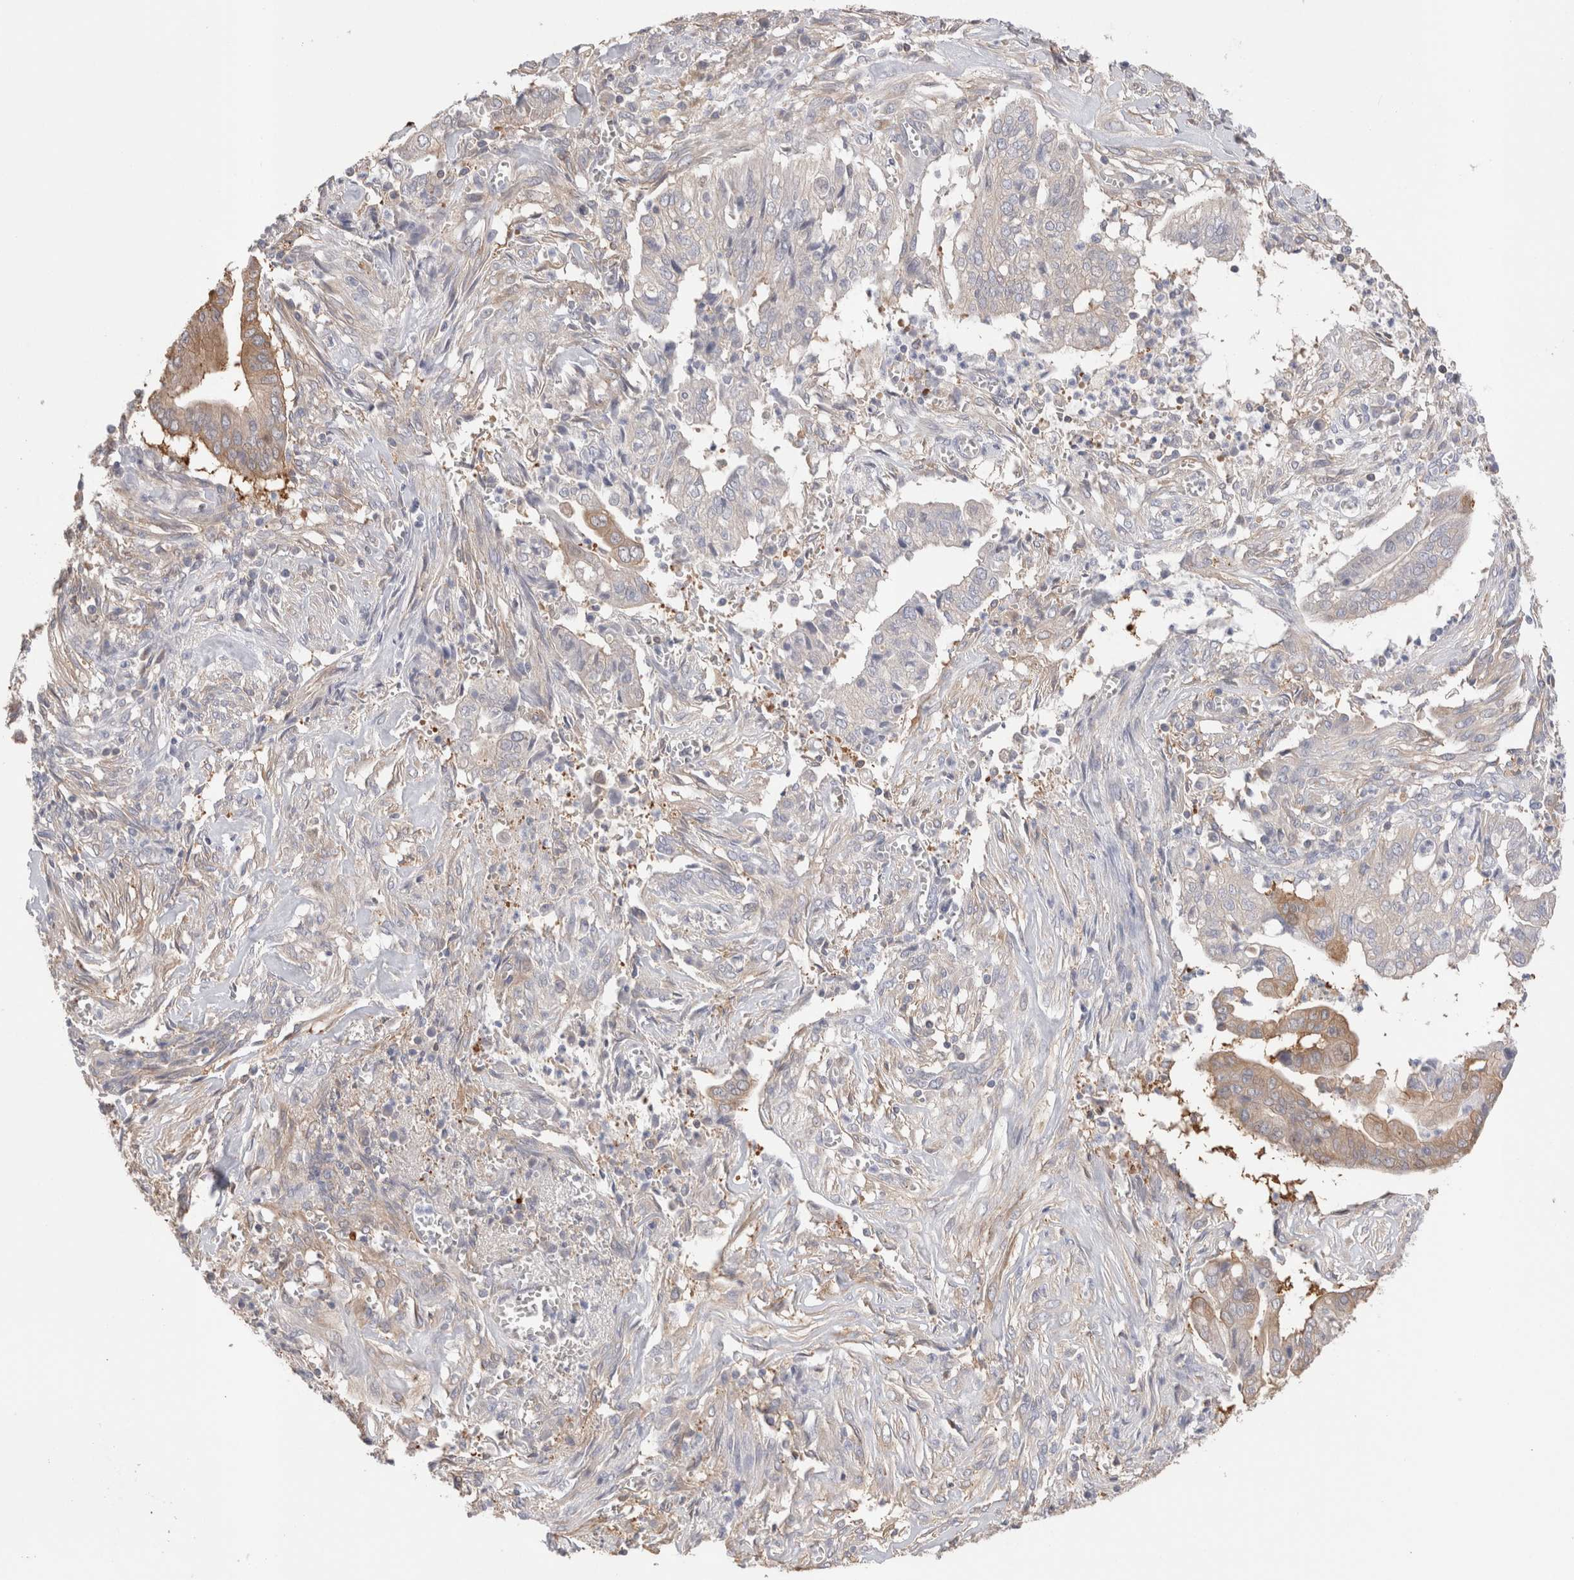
{"staining": {"intensity": "weak", "quantity": "<25%", "location": "cytoplasmic/membranous"}, "tissue": "cervical cancer", "cell_type": "Tumor cells", "image_type": "cancer", "snomed": [{"axis": "morphology", "description": "Adenocarcinoma, NOS"}, {"axis": "topography", "description": "Cervix"}], "caption": "IHC photomicrograph of neoplastic tissue: human cervical cancer (adenocarcinoma) stained with DAB displays no significant protein staining in tumor cells.", "gene": "CAPN2", "patient": {"sex": "female", "age": 44}}